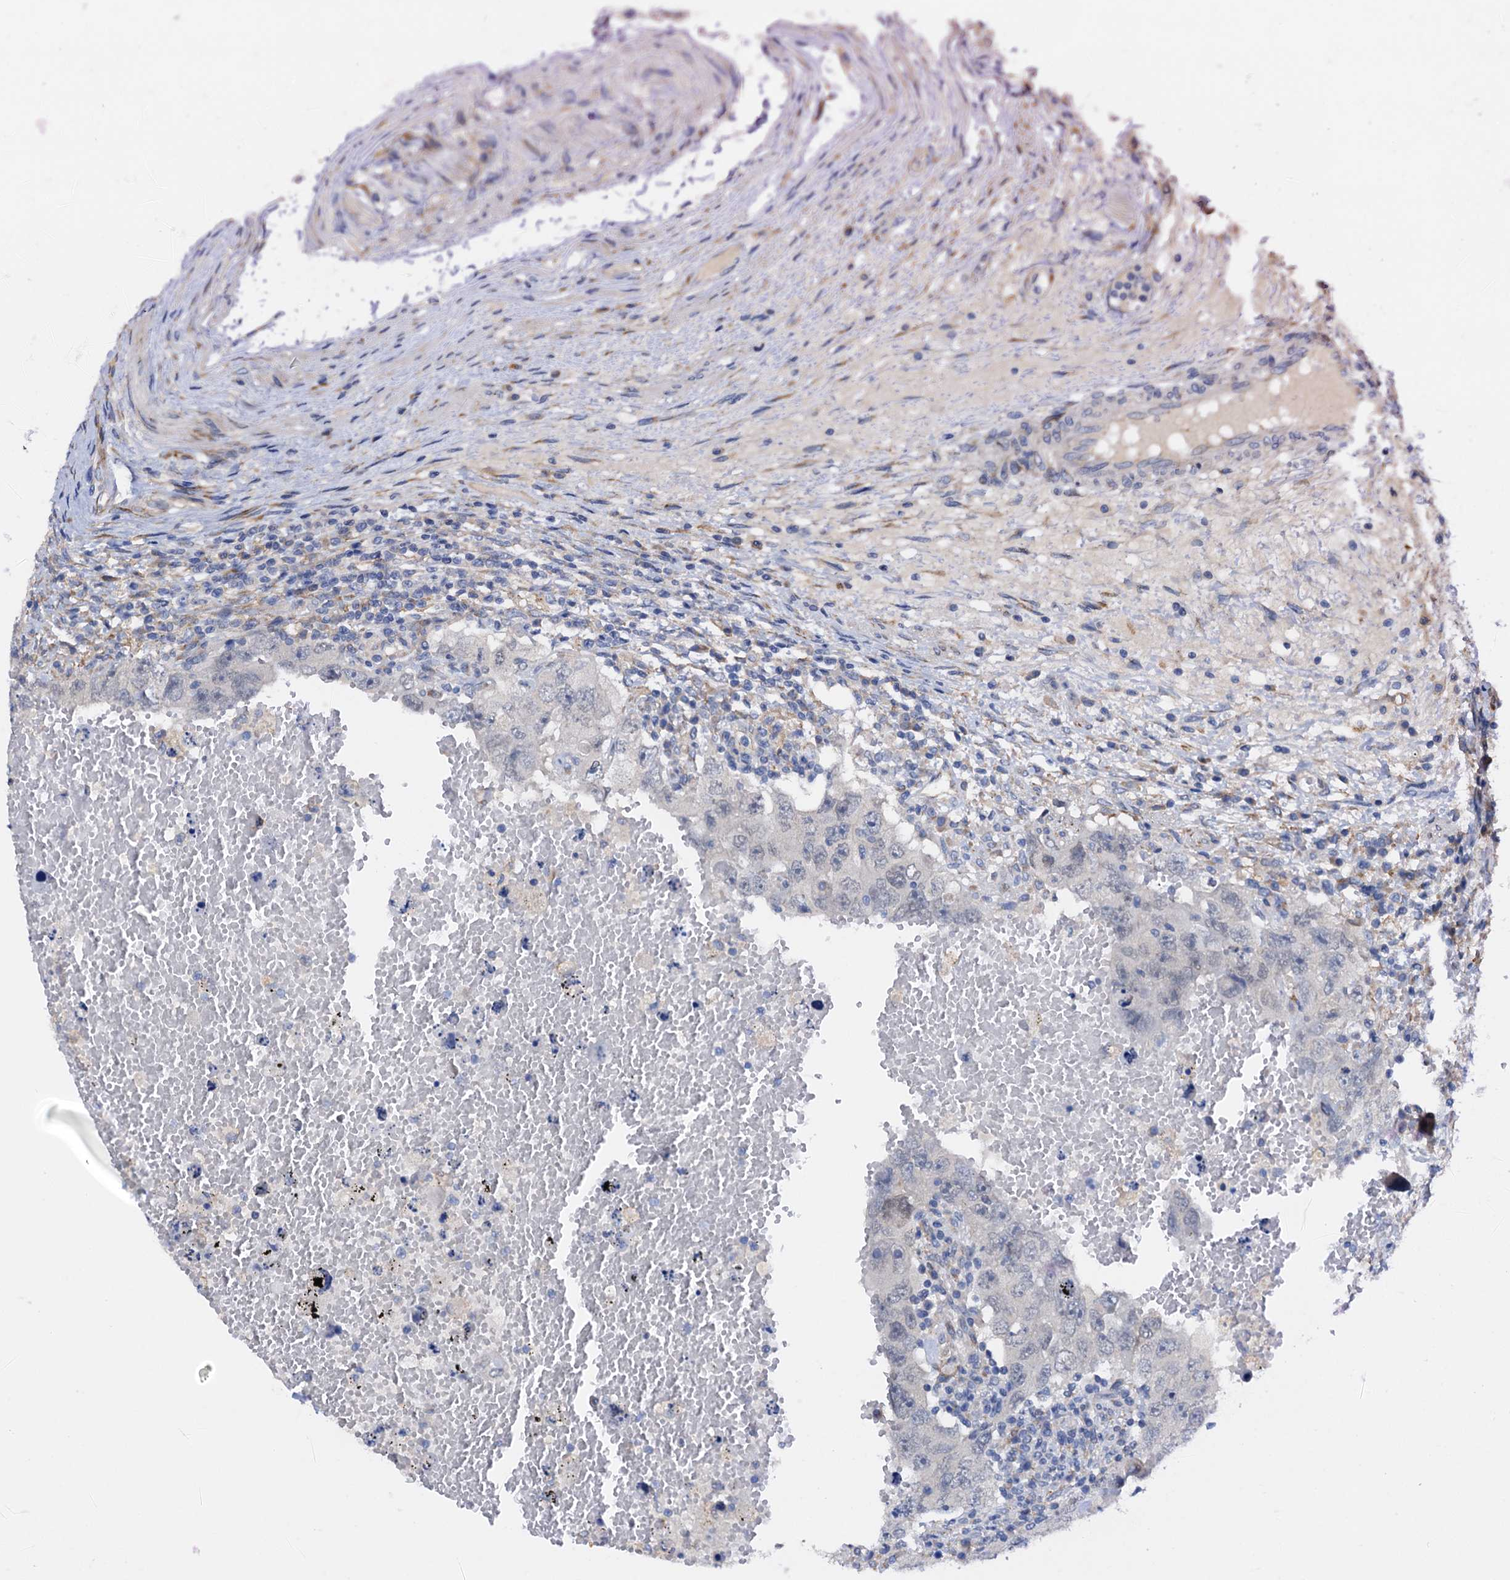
{"staining": {"intensity": "negative", "quantity": "none", "location": "none"}, "tissue": "testis cancer", "cell_type": "Tumor cells", "image_type": "cancer", "snomed": [{"axis": "morphology", "description": "Carcinoma, Embryonal, NOS"}, {"axis": "topography", "description": "Testis"}], "caption": "A photomicrograph of embryonal carcinoma (testis) stained for a protein exhibits no brown staining in tumor cells. (DAB (3,3'-diaminobenzidine) immunohistochemistry, high magnification).", "gene": "RASSF9", "patient": {"sex": "male", "age": 26}}